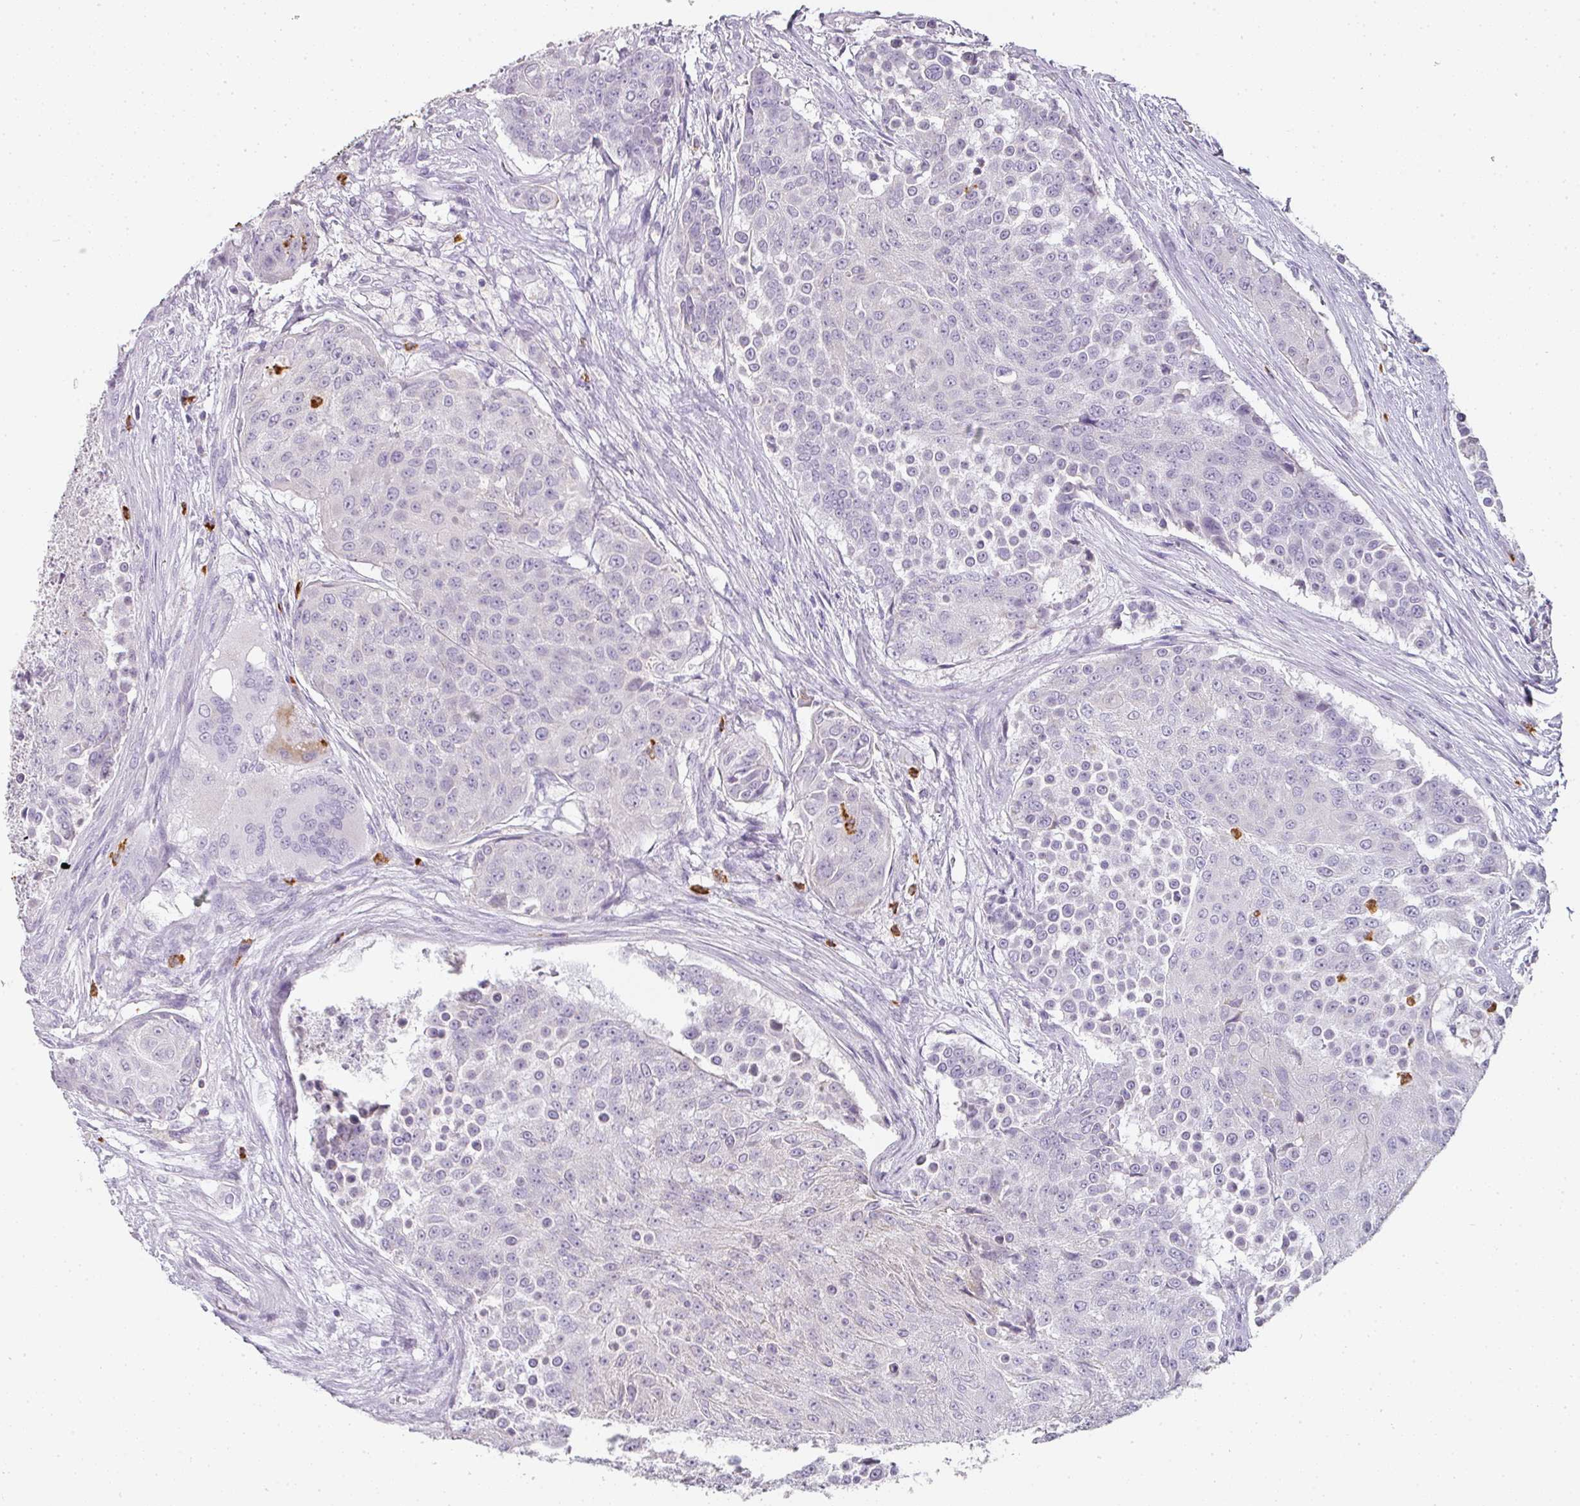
{"staining": {"intensity": "negative", "quantity": "none", "location": "none"}, "tissue": "urothelial cancer", "cell_type": "Tumor cells", "image_type": "cancer", "snomed": [{"axis": "morphology", "description": "Urothelial carcinoma, High grade"}, {"axis": "topography", "description": "Urinary bladder"}], "caption": "High-grade urothelial carcinoma was stained to show a protein in brown. There is no significant expression in tumor cells. The staining was performed using DAB (3,3'-diaminobenzidine) to visualize the protein expression in brown, while the nuclei were stained in blue with hematoxylin (Magnification: 20x).", "gene": "CAMP", "patient": {"sex": "female", "age": 63}}